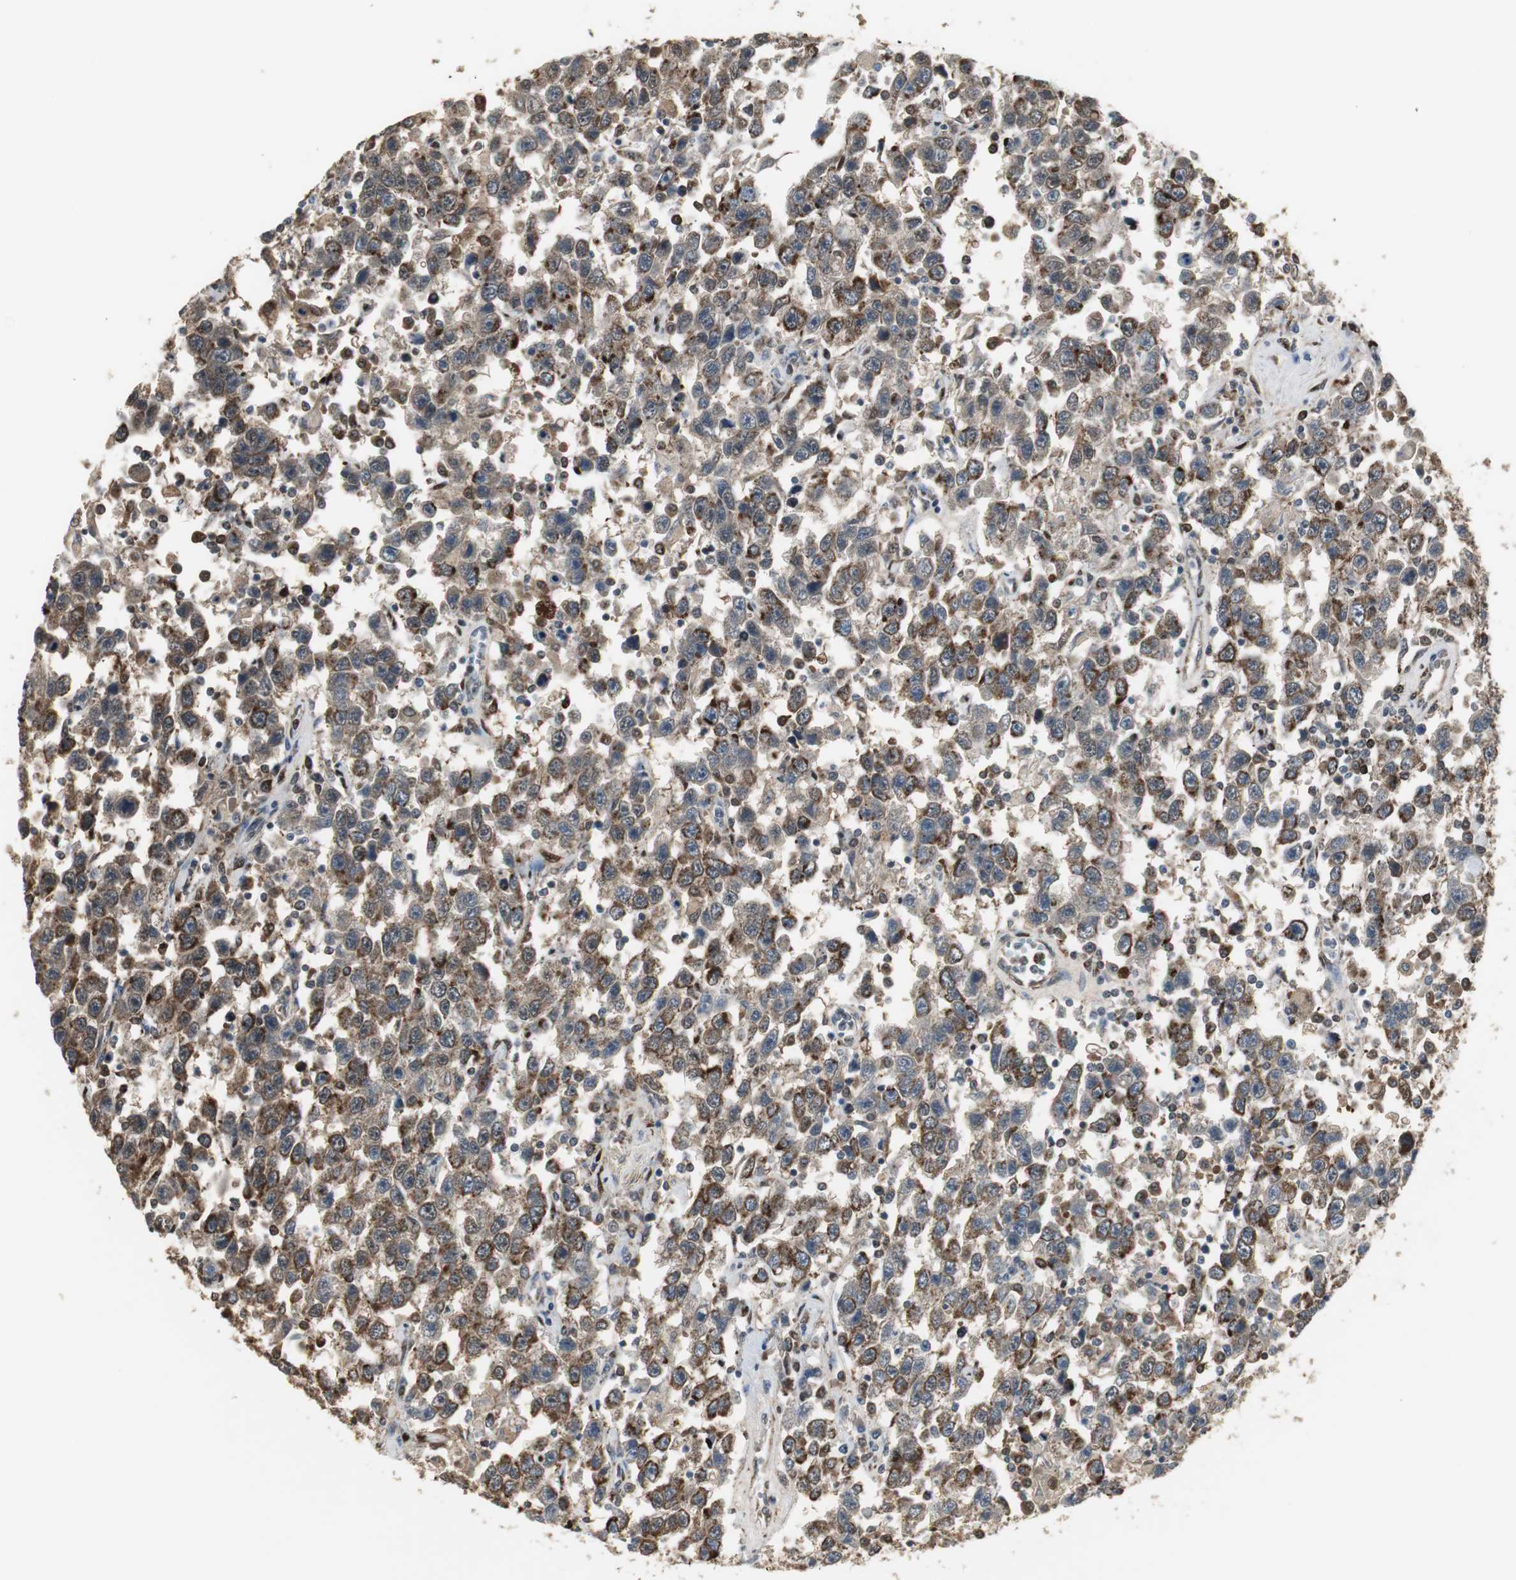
{"staining": {"intensity": "strong", "quantity": ">75%", "location": "cytoplasmic/membranous,nuclear"}, "tissue": "testis cancer", "cell_type": "Tumor cells", "image_type": "cancer", "snomed": [{"axis": "morphology", "description": "Seminoma, NOS"}, {"axis": "topography", "description": "Testis"}], "caption": "This photomicrograph reveals immunohistochemistry staining of human testis seminoma, with high strong cytoplasmic/membranous and nuclear positivity in about >75% of tumor cells.", "gene": "PLIN3", "patient": {"sex": "male", "age": 41}}